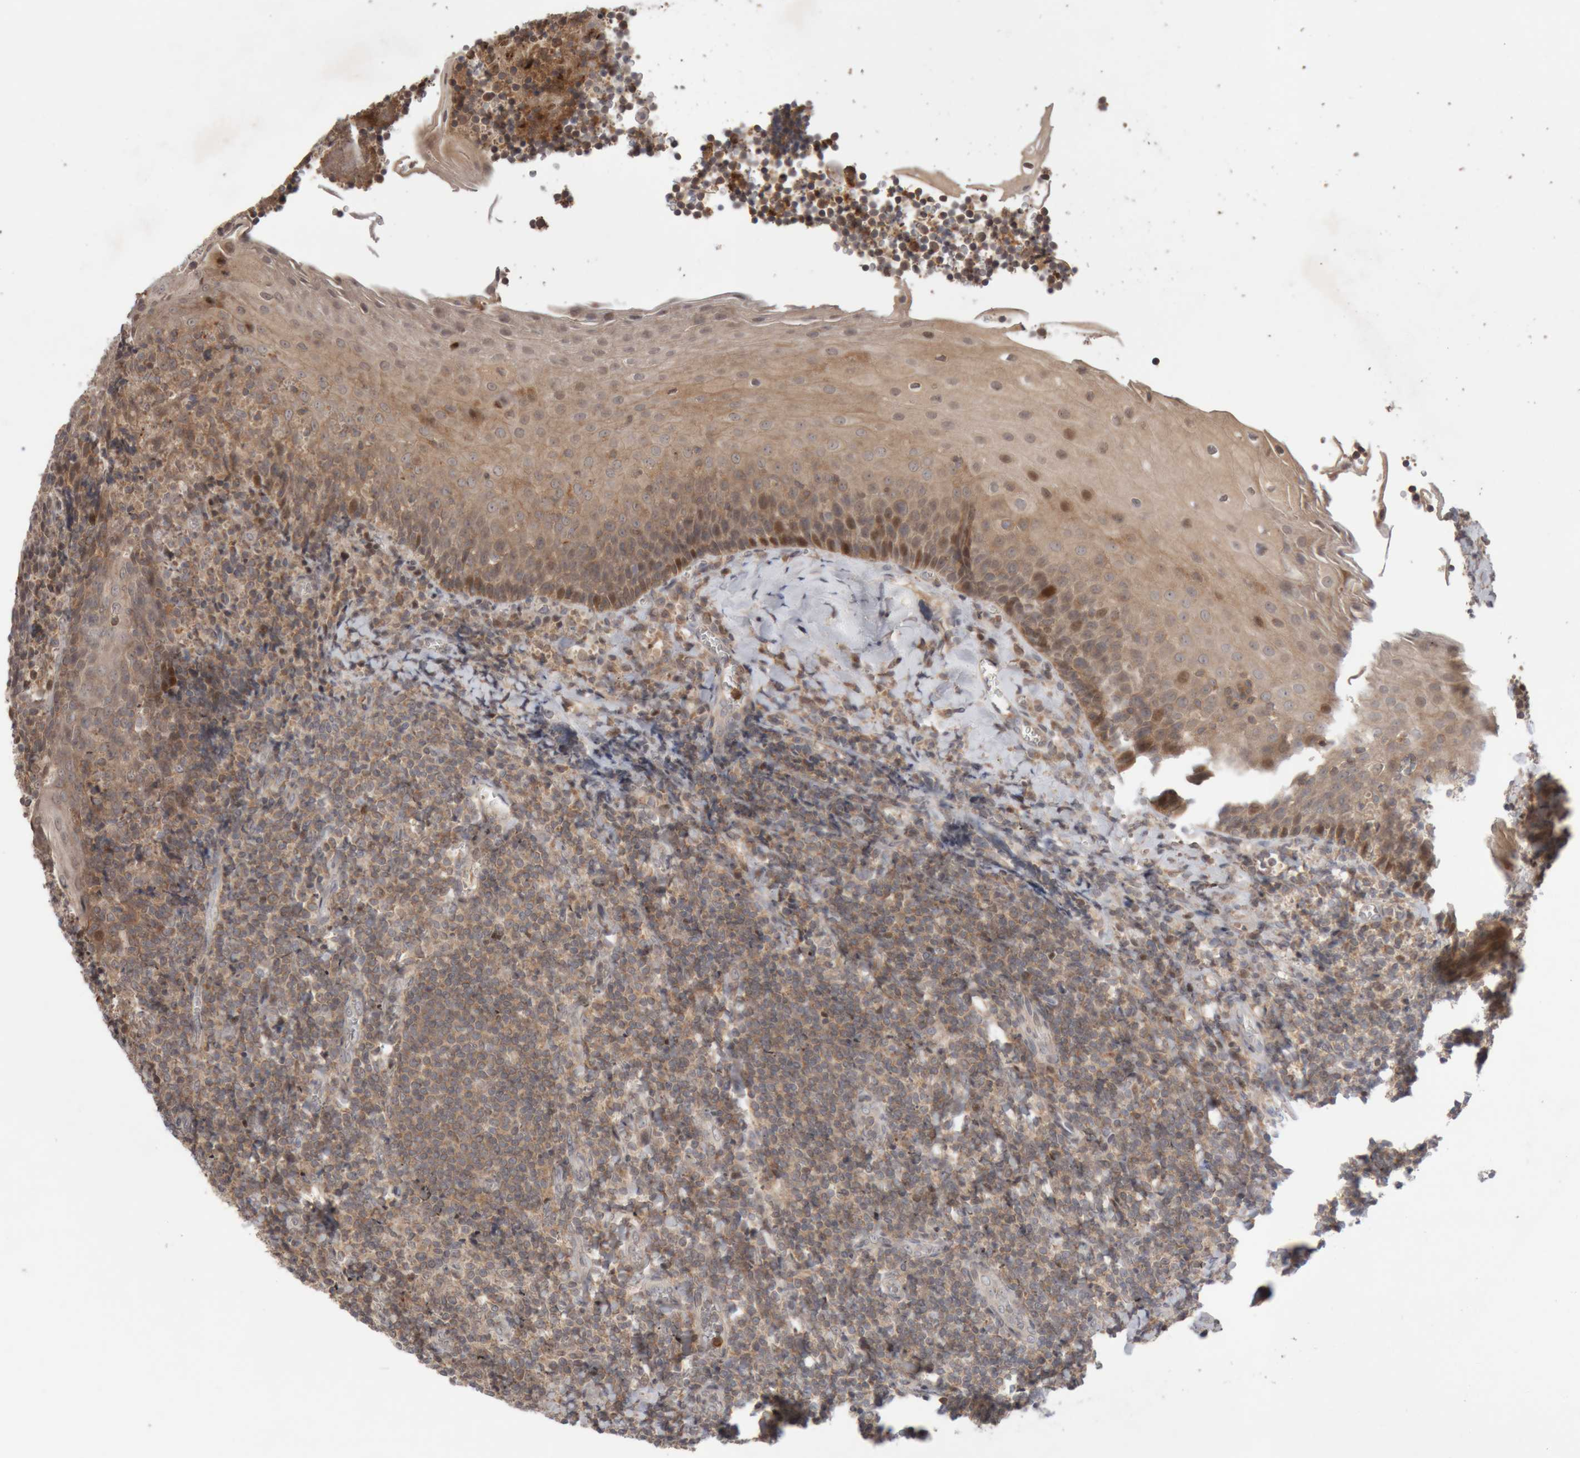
{"staining": {"intensity": "moderate", "quantity": "<25%", "location": "cytoplasmic/membranous"}, "tissue": "tonsil", "cell_type": "Germinal center cells", "image_type": "normal", "snomed": [{"axis": "morphology", "description": "Normal tissue, NOS"}, {"axis": "topography", "description": "Tonsil"}], "caption": "A photomicrograph showing moderate cytoplasmic/membranous expression in approximately <25% of germinal center cells in benign tonsil, as visualized by brown immunohistochemical staining.", "gene": "KIF21B", "patient": {"sex": "male", "age": 27}}